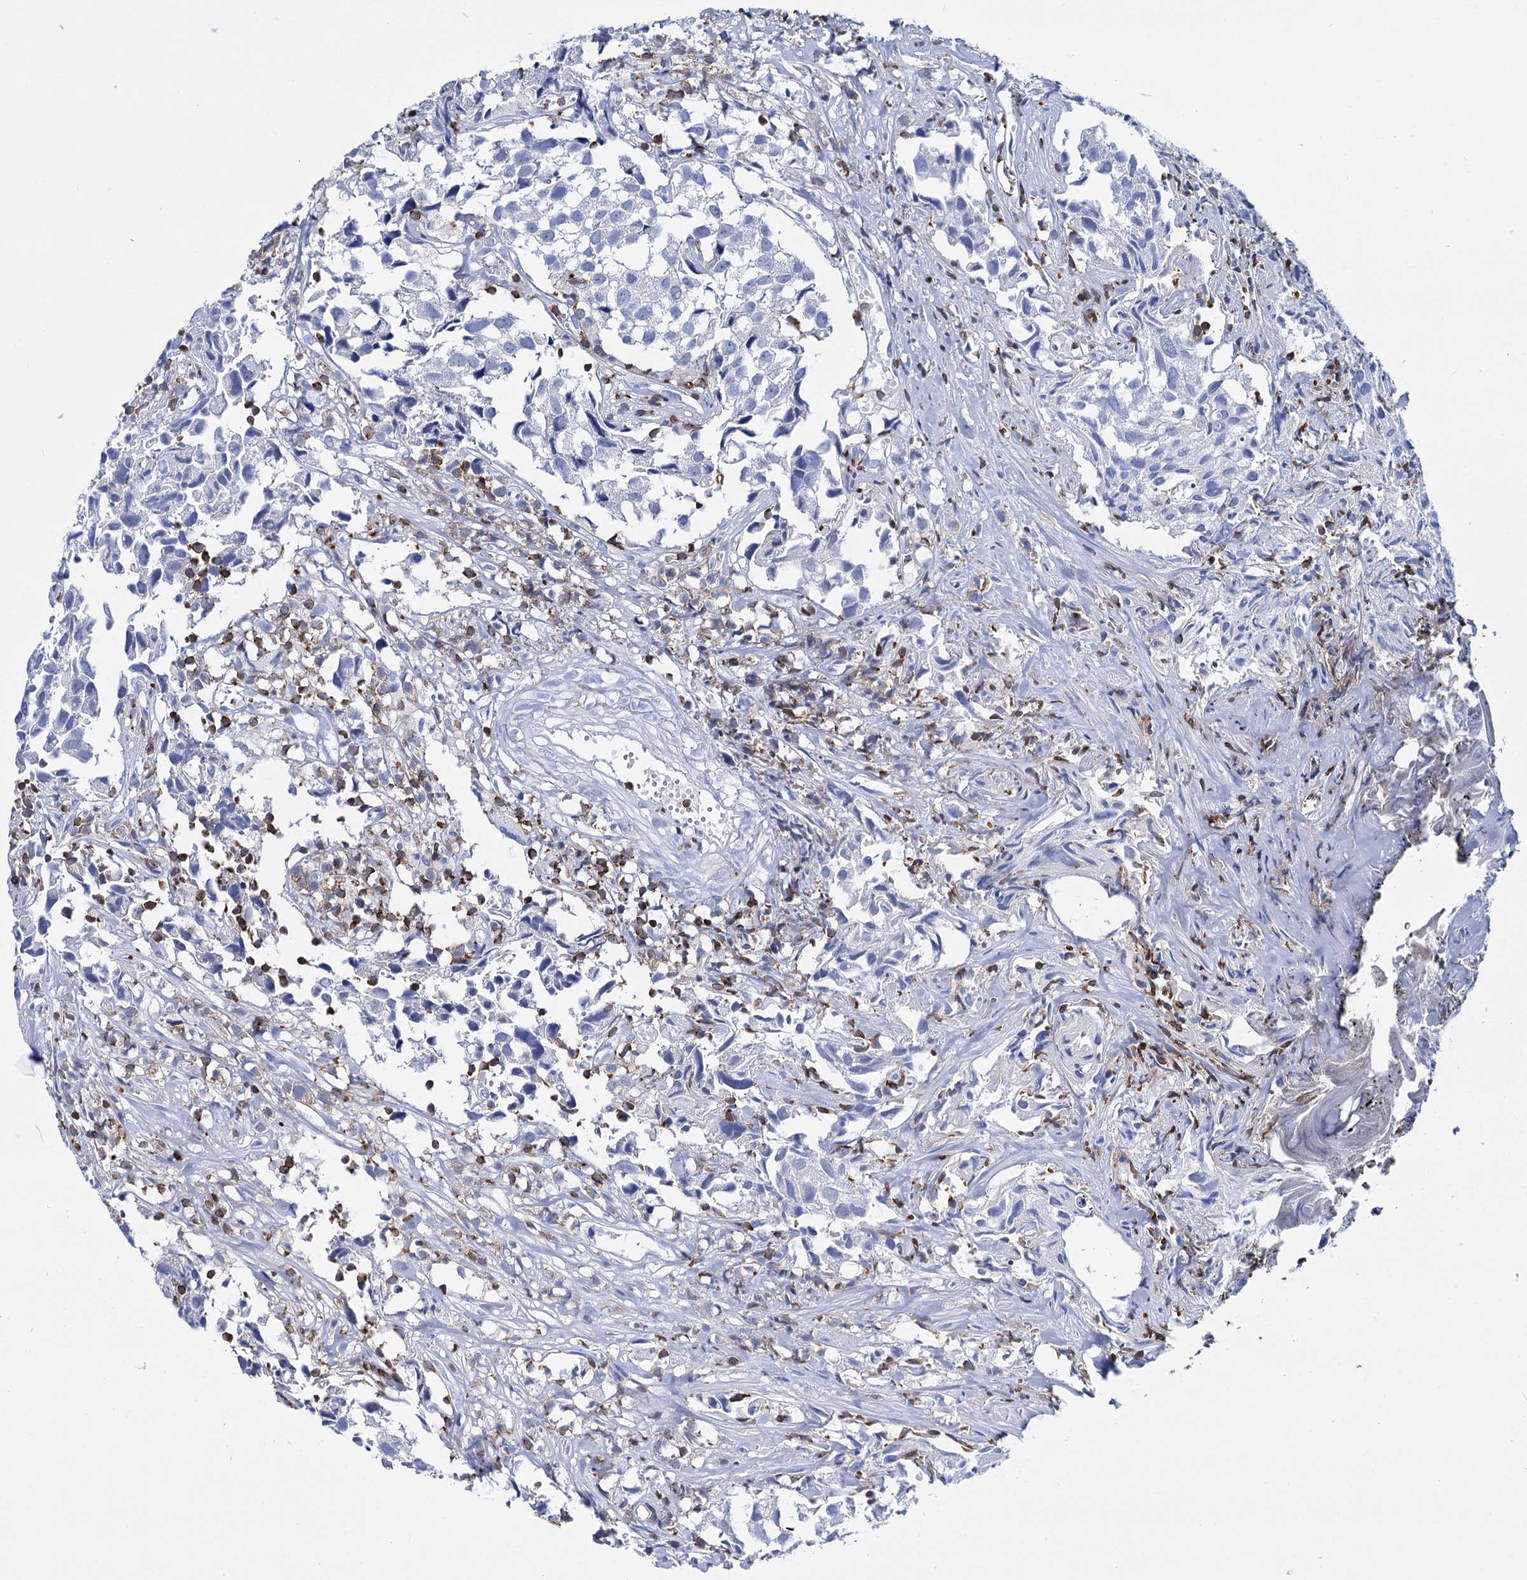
{"staining": {"intensity": "negative", "quantity": "none", "location": "none"}, "tissue": "urothelial cancer", "cell_type": "Tumor cells", "image_type": "cancer", "snomed": [{"axis": "morphology", "description": "Urothelial carcinoma, High grade"}, {"axis": "topography", "description": "Urinary bladder"}], "caption": "Tumor cells show no significant protein positivity in high-grade urothelial carcinoma.", "gene": "DEF6", "patient": {"sex": "female", "age": 75}}